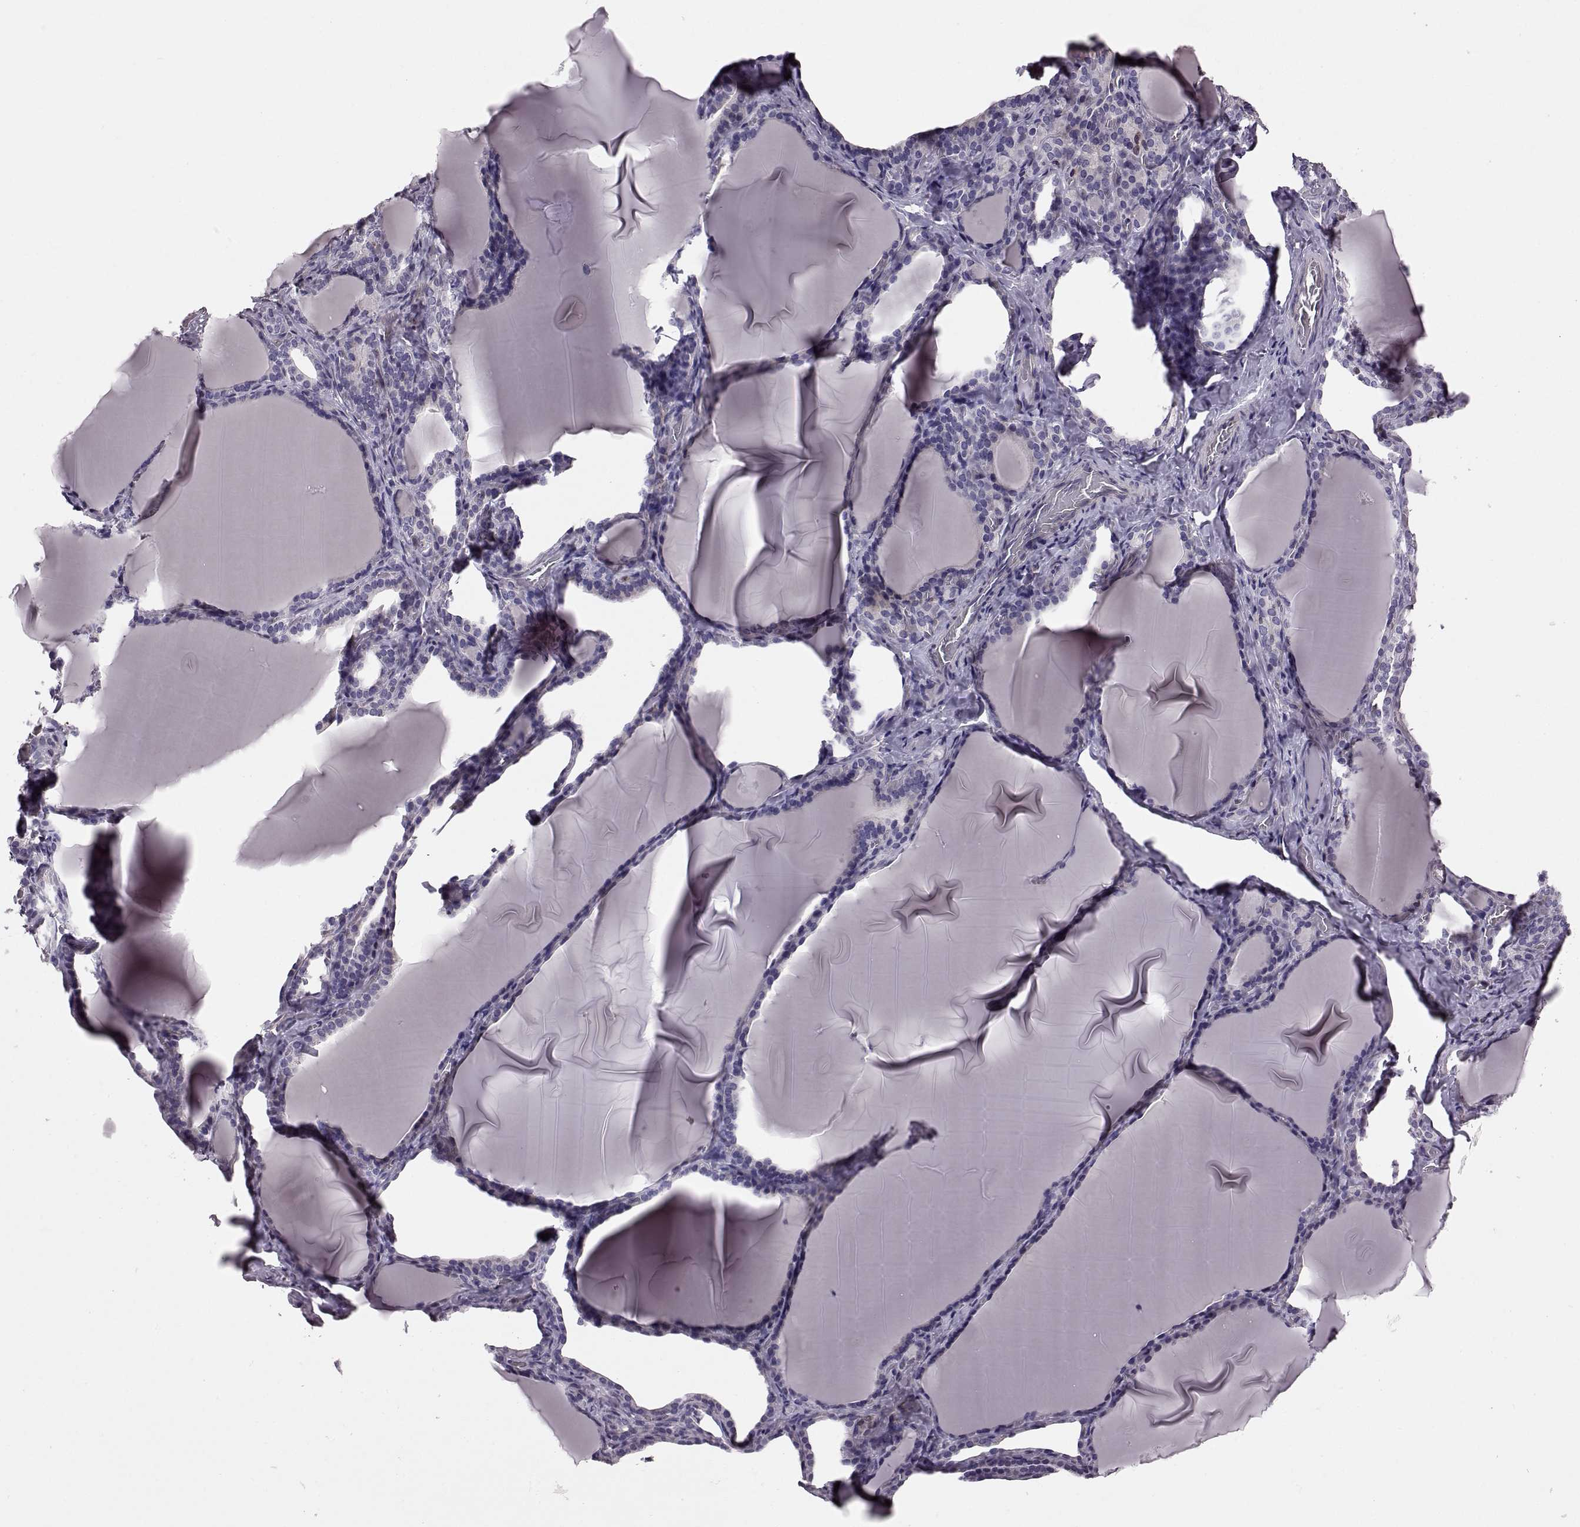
{"staining": {"intensity": "negative", "quantity": "none", "location": "none"}, "tissue": "thyroid gland", "cell_type": "Glandular cells", "image_type": "normal", "snomed": [{"axis": "morphology", "description": "Normal tissue, NOS"}, {"axis": "morphology", "description": "Hyperplasia, NOS"}, {"axis": "topography", "description": "Thyroid gland"}], "caption": "Immunohistochemistry (IHC) image of normal thyroid gland stained for a protein (brown), which demonstrates no positivity in glandular cells.", "gene": "CDC42SE1", "patient": {"sex": "female", "age": 27}}